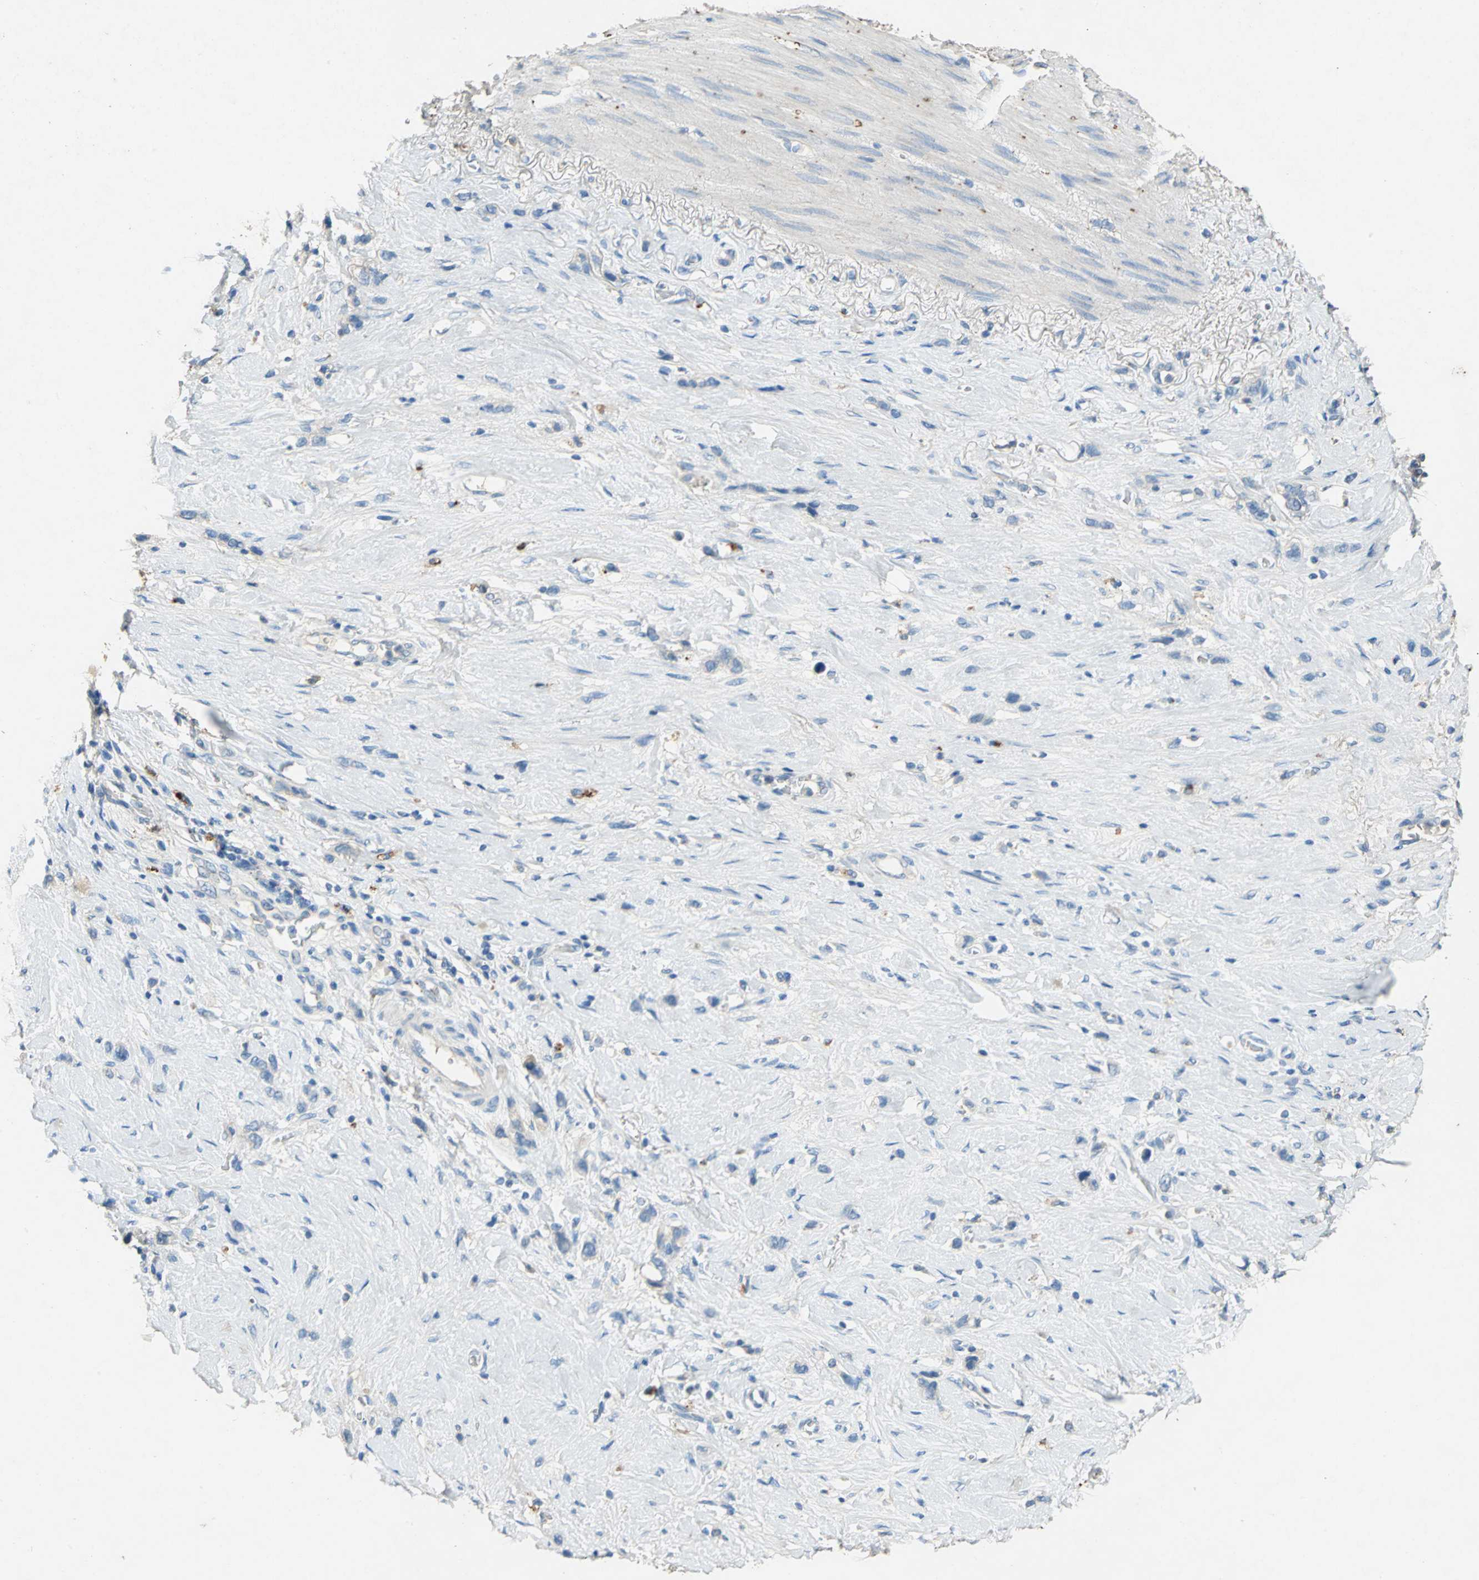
{"staining": {"intensity": "negative", "quantity": "none", "location": "none"}, "tissue": "stomach cancer", "cell_type": "Tumor cells", "image_type": "cancer", "snomed": [{"axis": "morphology", "description": "Normal tissue, NOS"}, {"axis": "morphology", "description": "Adenocarcinoma, NOS"}, {"axis": "morphology", "description": "Adenocarcinoma, High grade"}, {"axis": "topography", "description": "Stomach, upper"}, {"axis": "topography", "description": "Stomach"}], "caption": "Immunohistochemical staining of high-grade adenocarcinoma (stomach) displays no significant staining in tumor cells.", "gene": "ADAMTS5", "patient": {"sex": "female", "age": 65}}